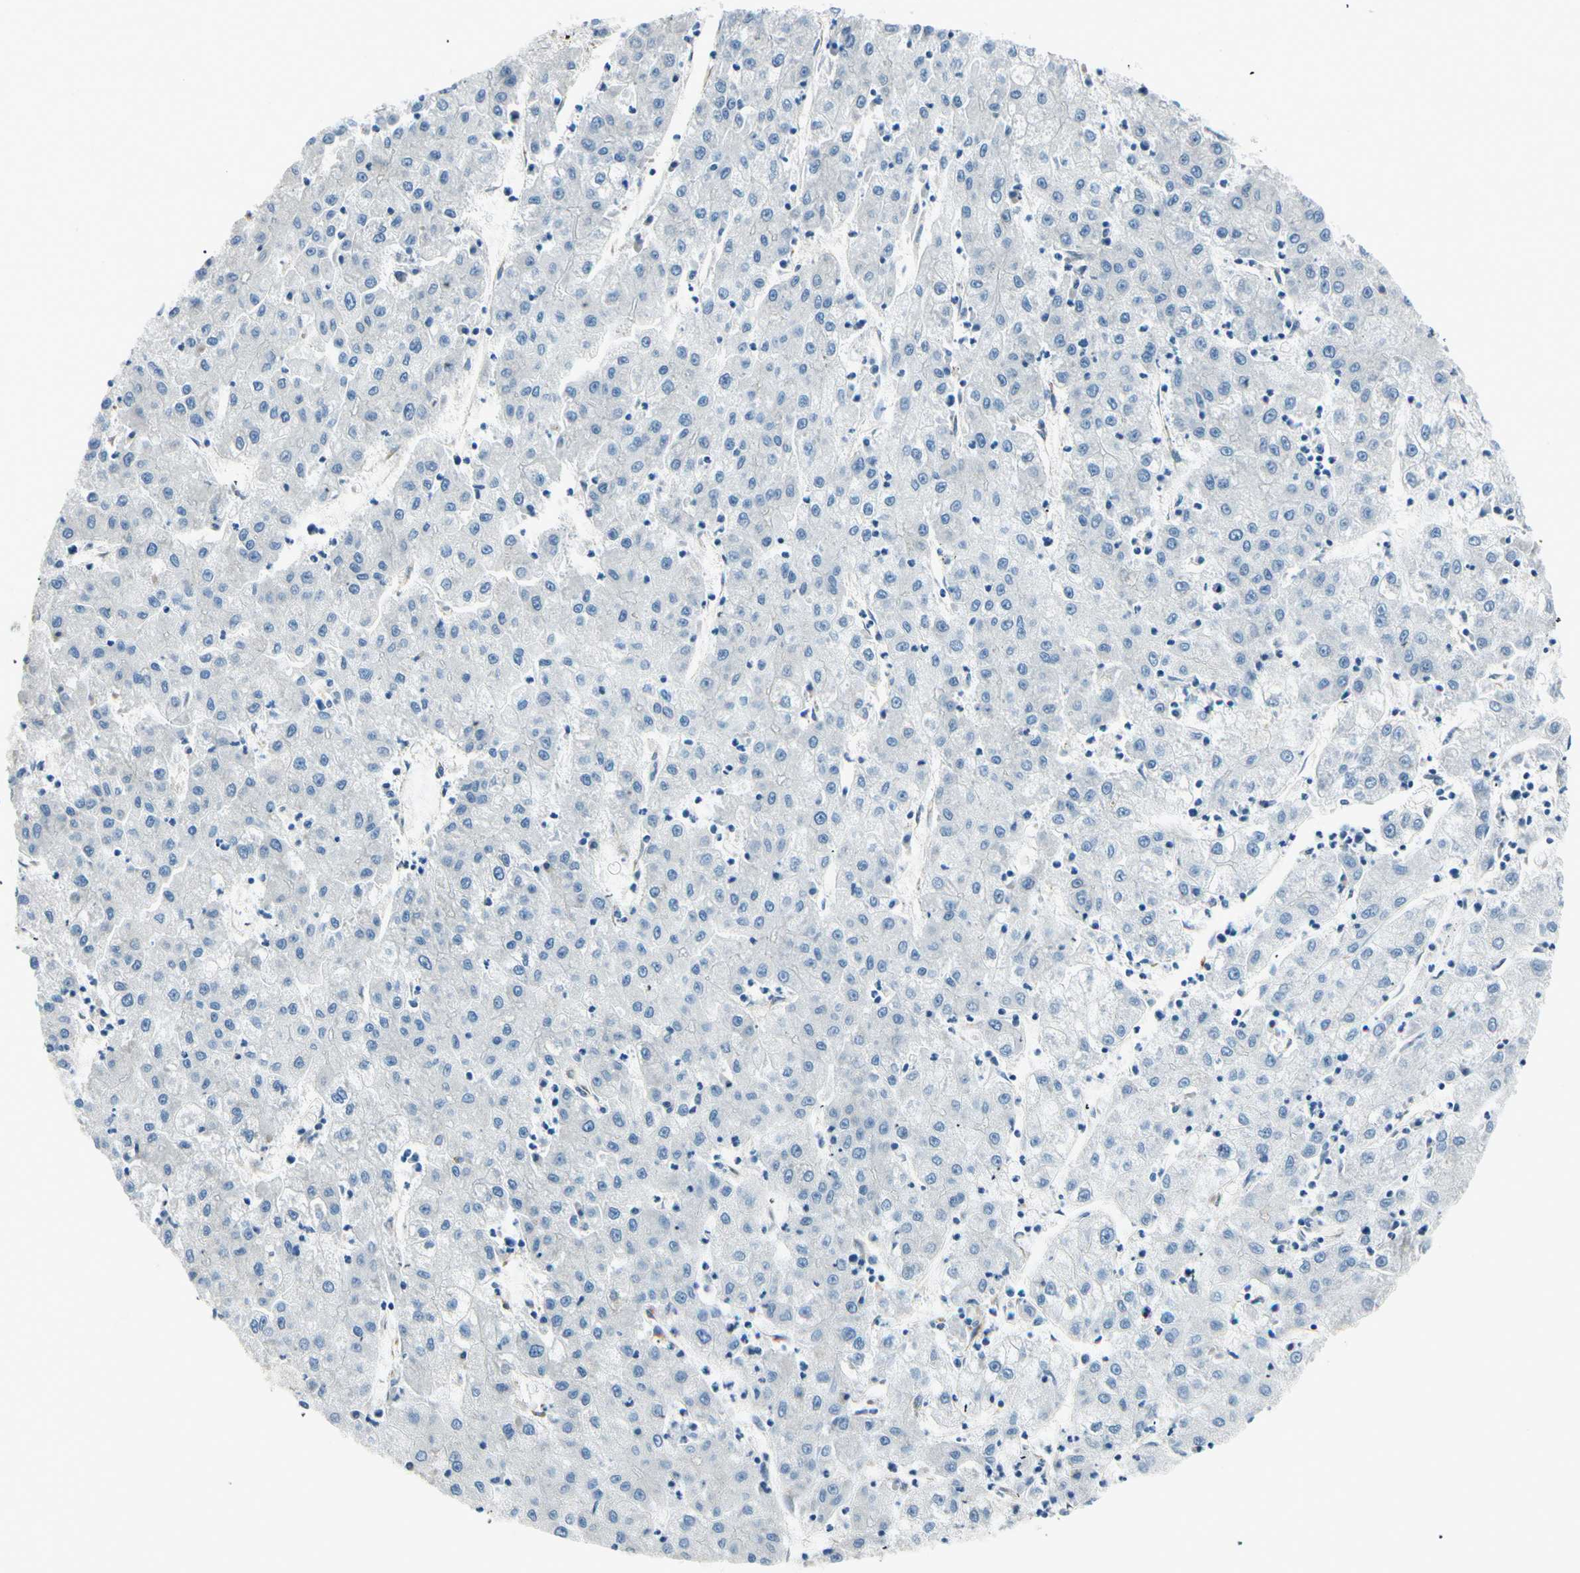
{"staining": {"intensity": "negative", "quantity": "none", "location": "none"}, "tissue": "liver cancer", "cell_type": "Tumor cells", "image_type": "cancer", "snomed": [{"axis": "morphology", "description": "Carcinoma, Hepatocellular, NOS"}, {"axis": "topography", "description": "Liver"}], "caption": "An IHC photomicrograph of liver cancer (hepatocellular carcinoma) is shown. There is no staining in tumor cells of liver cancer (hepatocellular carcinoma).", "gene": "FKBP7", "patient": {"sex": "male", "age": 72}}